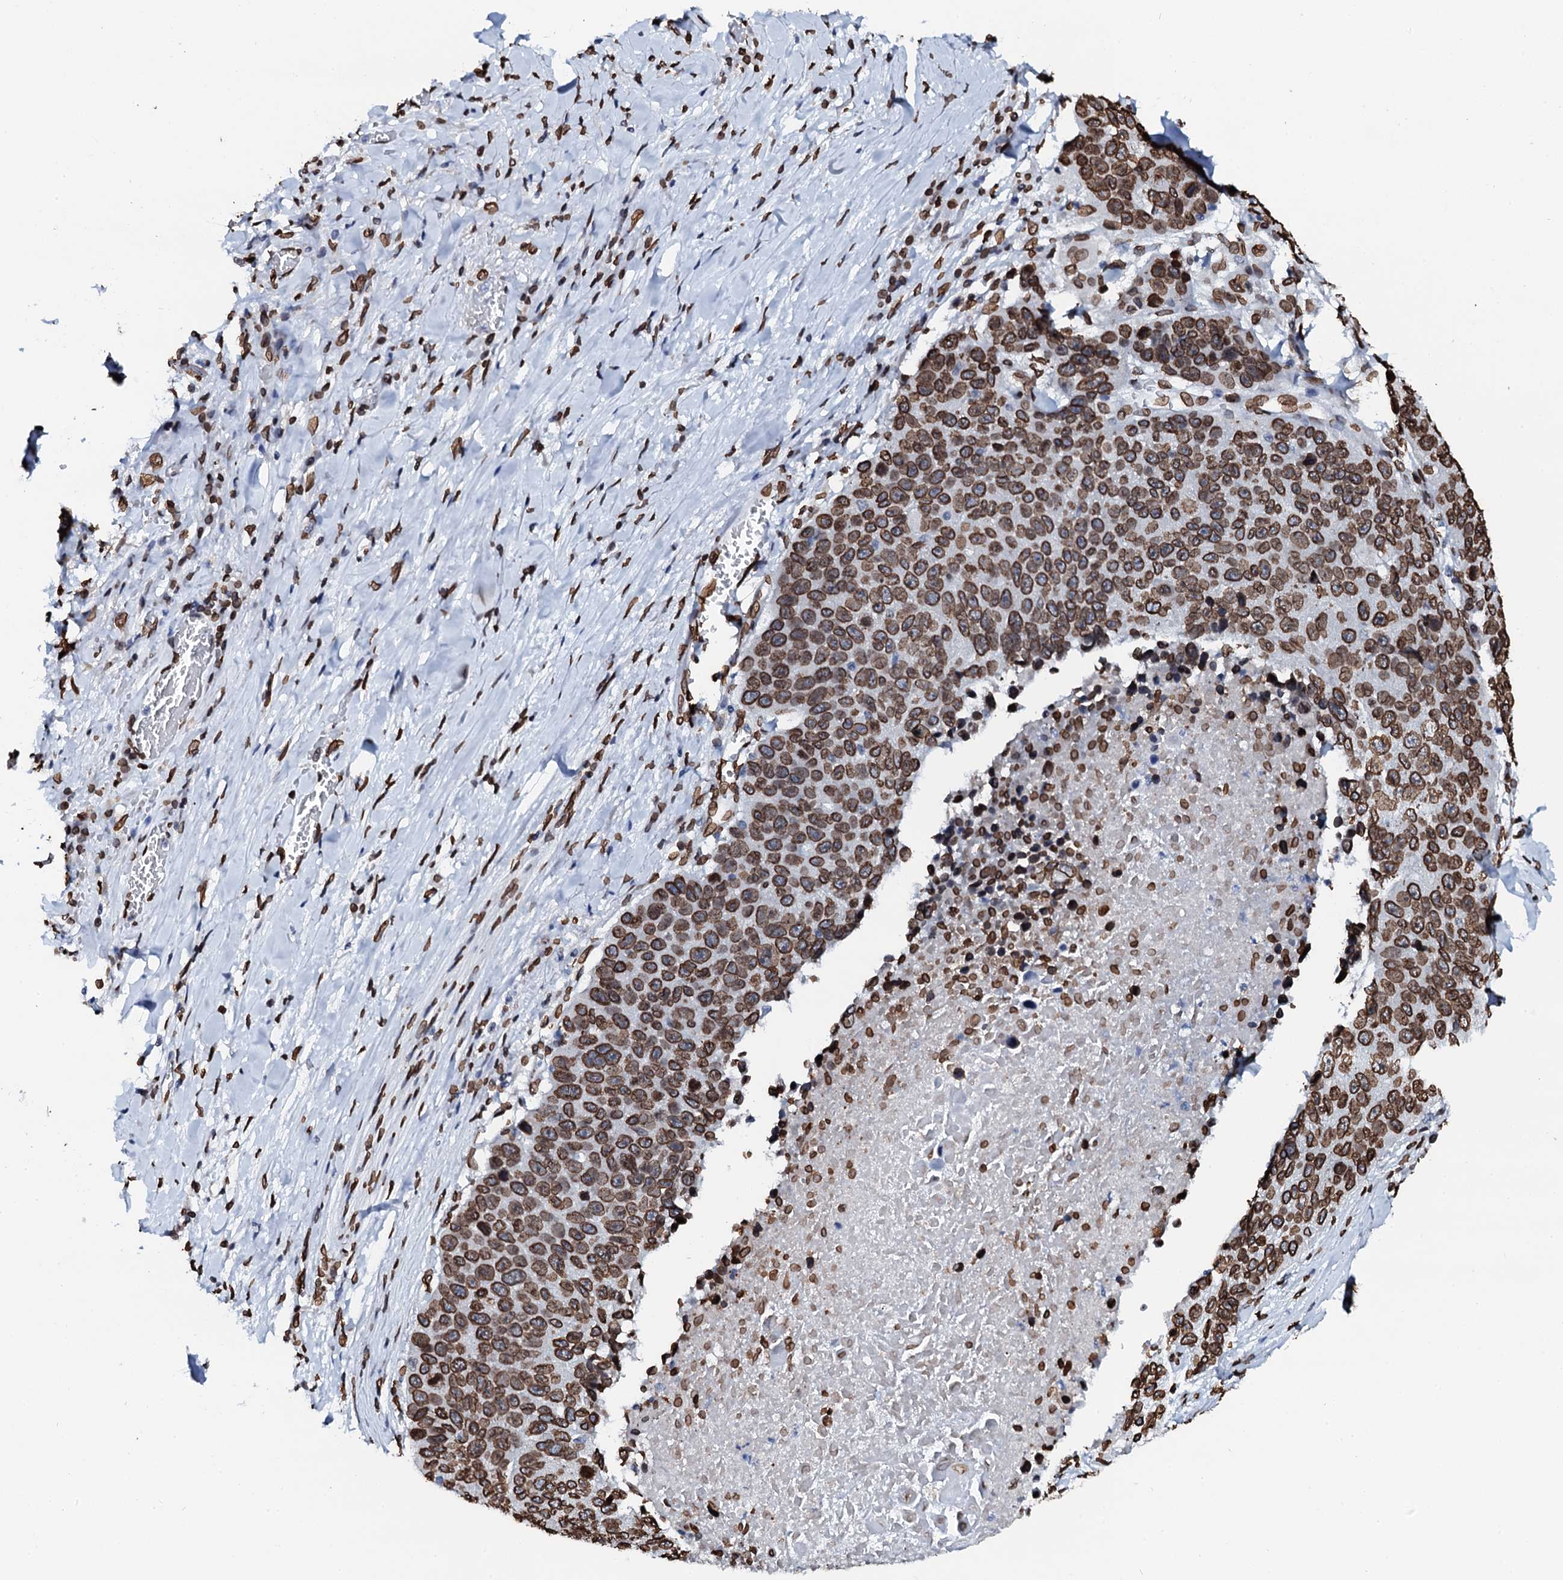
{"staining": {"intensity": "strong", "quantity": ">75%", "location": "cytoplasmic/membranous,nuclear"}, "tissue": "lung cancer", "cell_type": "Tumor cells", "image_type": "cancer", "snomed": [{"axis": "morphology", "description": "Normal tissue, NOS"}, {"axis": "morphology", "description": "Squamous cell carcinoma, NOS"}, {"axis": "topography", "description": "Lymph node"}, {"axis": "topography", "description": "Lung"}], "caption": "Human lung cancer (squamous cell carcinoma) stained for a protein (brown) reveals strong cytoplasmic/membranous and nuclear positive staining in about >75% of tumor cells.", "gene": "KATNAL2", "patient": {"sex": "male", "age": 66}}